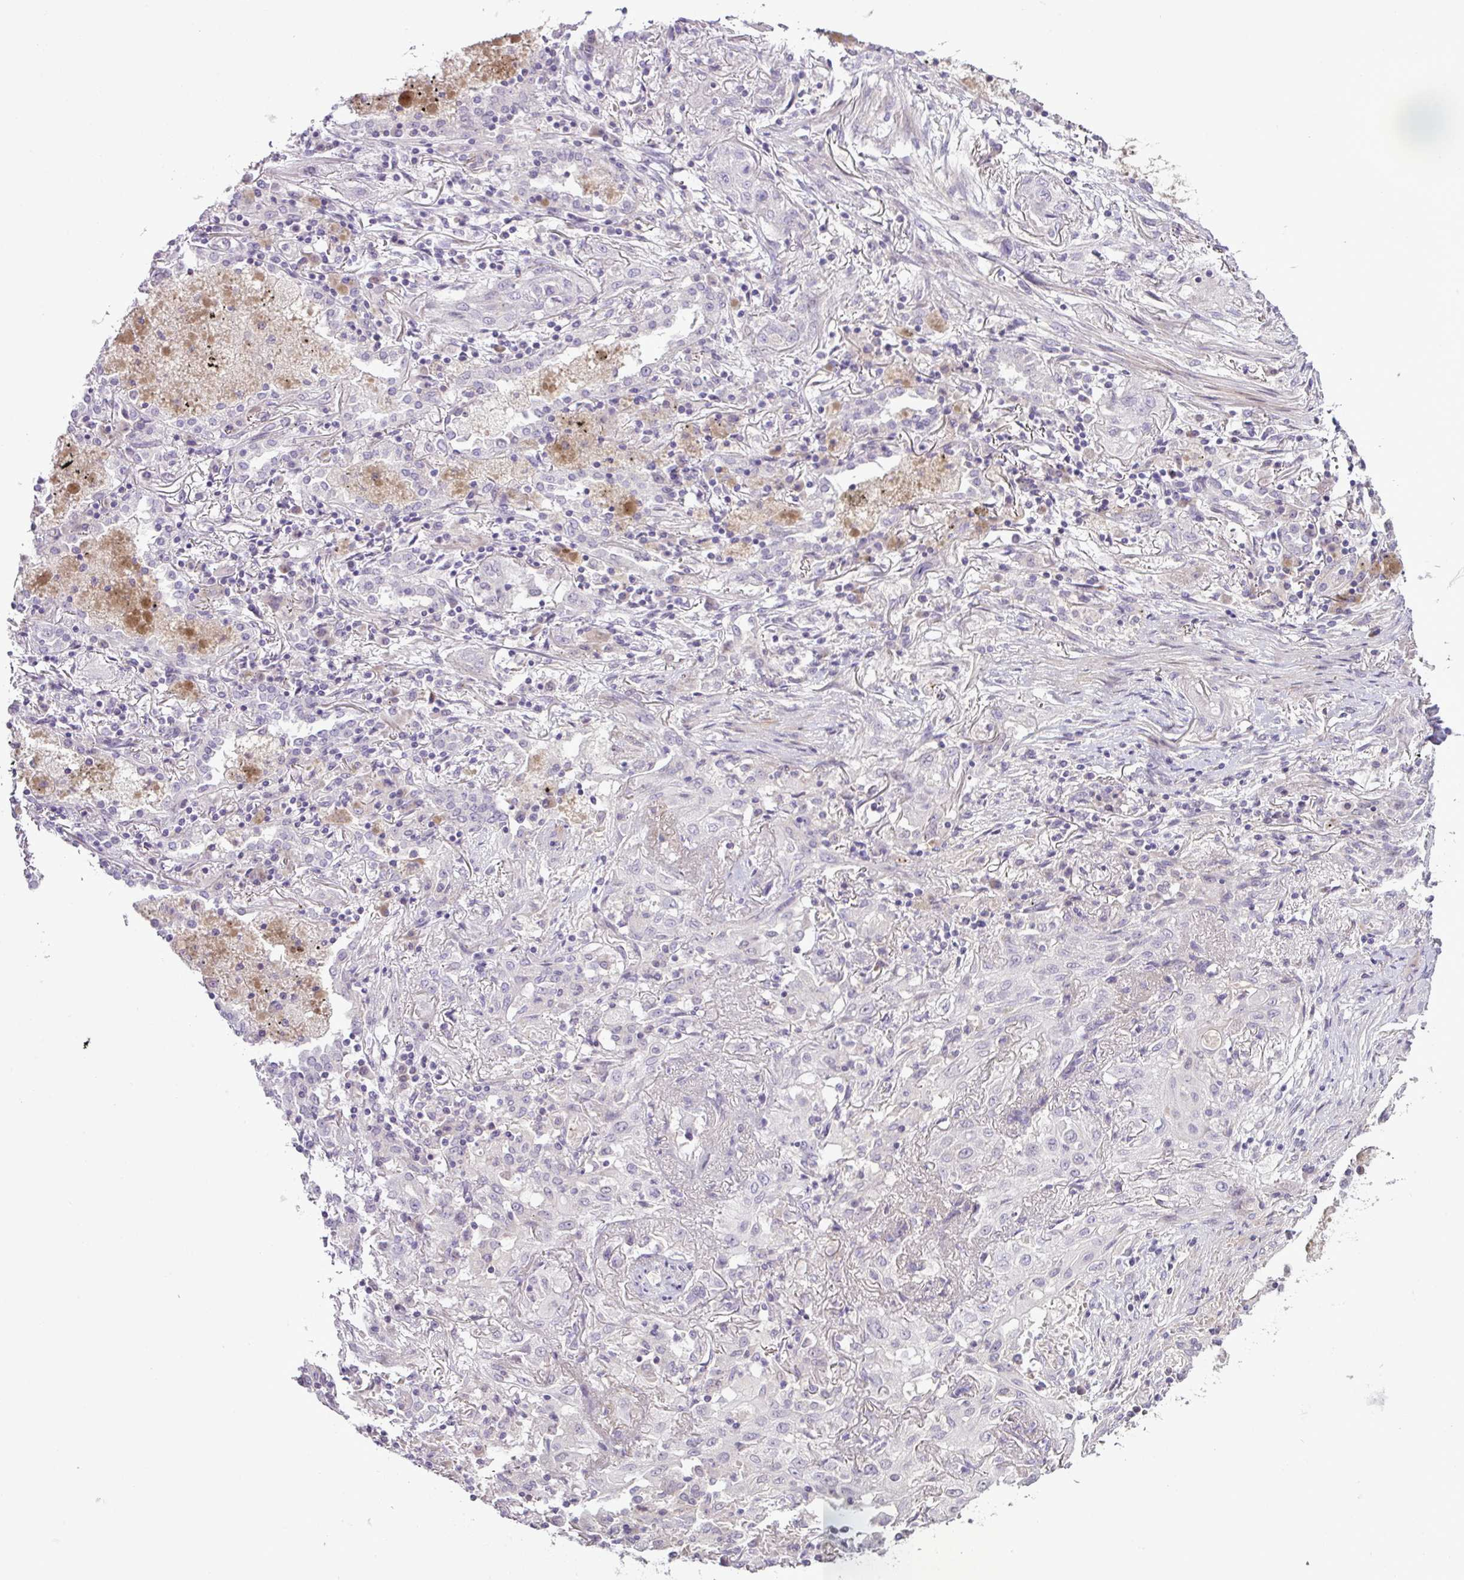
{"staining": {"intensity": "negative", "quantity": "none", "location": "none"}, "tissue": "lung cancer", "cell_type": "Tumor cells", "image_type": "cancer", "snomed": [{"axis": "morphology", "description": "Squamous cell carcinoma, NOS"}, {"axis": "topography", "description": "Lung"}], "caption": "Tumor cells are negative for protein expression in human lung squamous cell carcinoma.", "gene": "DNAJB13", "patient": {"sex": "female", "age": 47}}